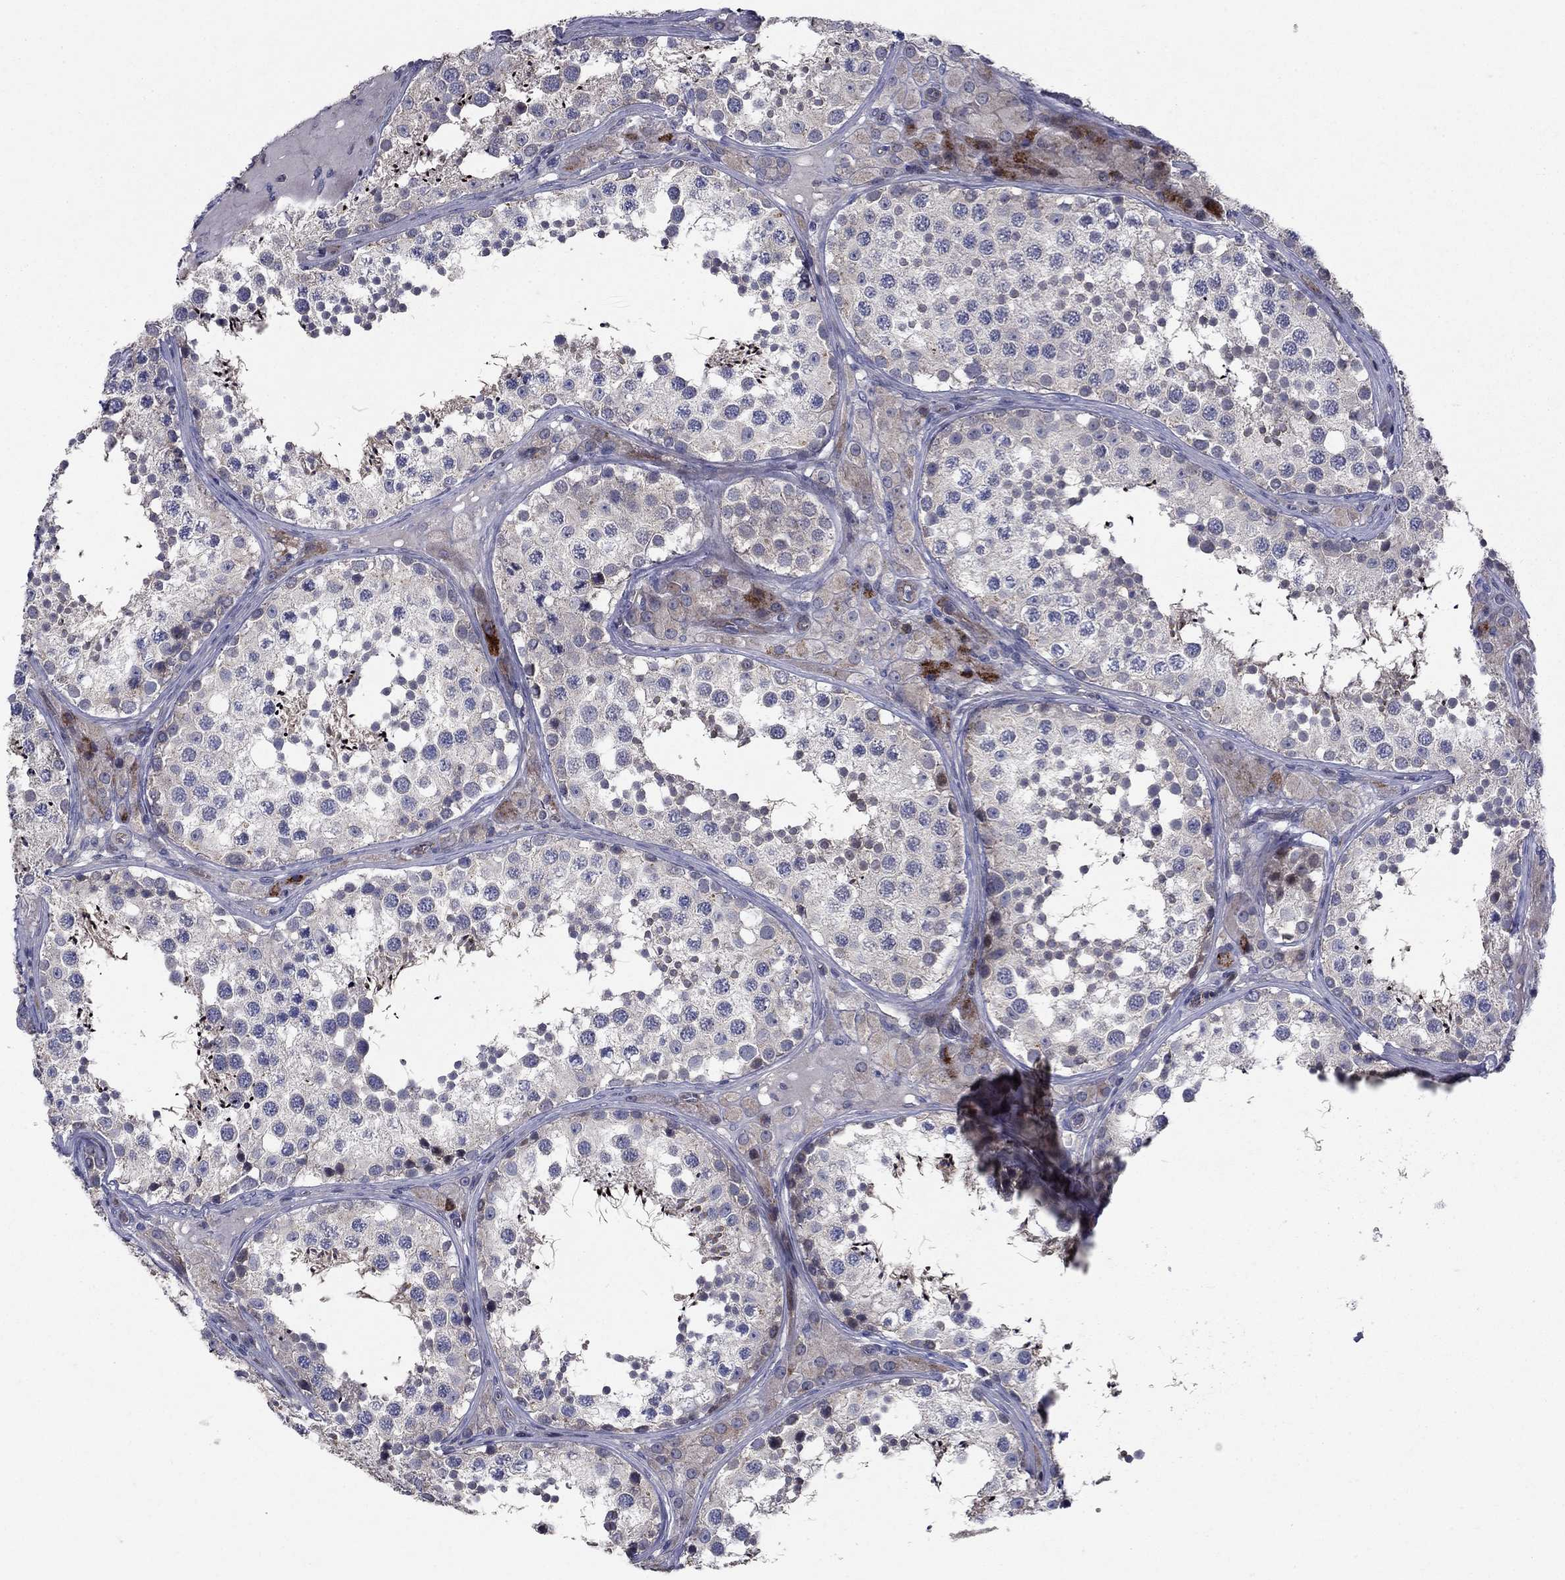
{"staining": {"intensity": "strong", "quantity": "<25%", "location": "cytoplasmic/membranous"}, "tissue": "testis", "cell_type": "Cells in seminiferous ducts", "image_type": "normal", "snomed": [{"axis": "morphology", "description": "Normal tissue, NOS"}, {"axis": "topography", "description": "Testis"}], "caption": "Immunohistochemical staining of unremarkable human testis reveals medium levels of strong cytoplasmic/membranous expression in approximately <25% of cells in seminiferous ducts. Ihc stains the protein in brown and the nuclei are stained blue.", "gene": "SLC7A1", "patient": {"sex": "male", "age": 34}}